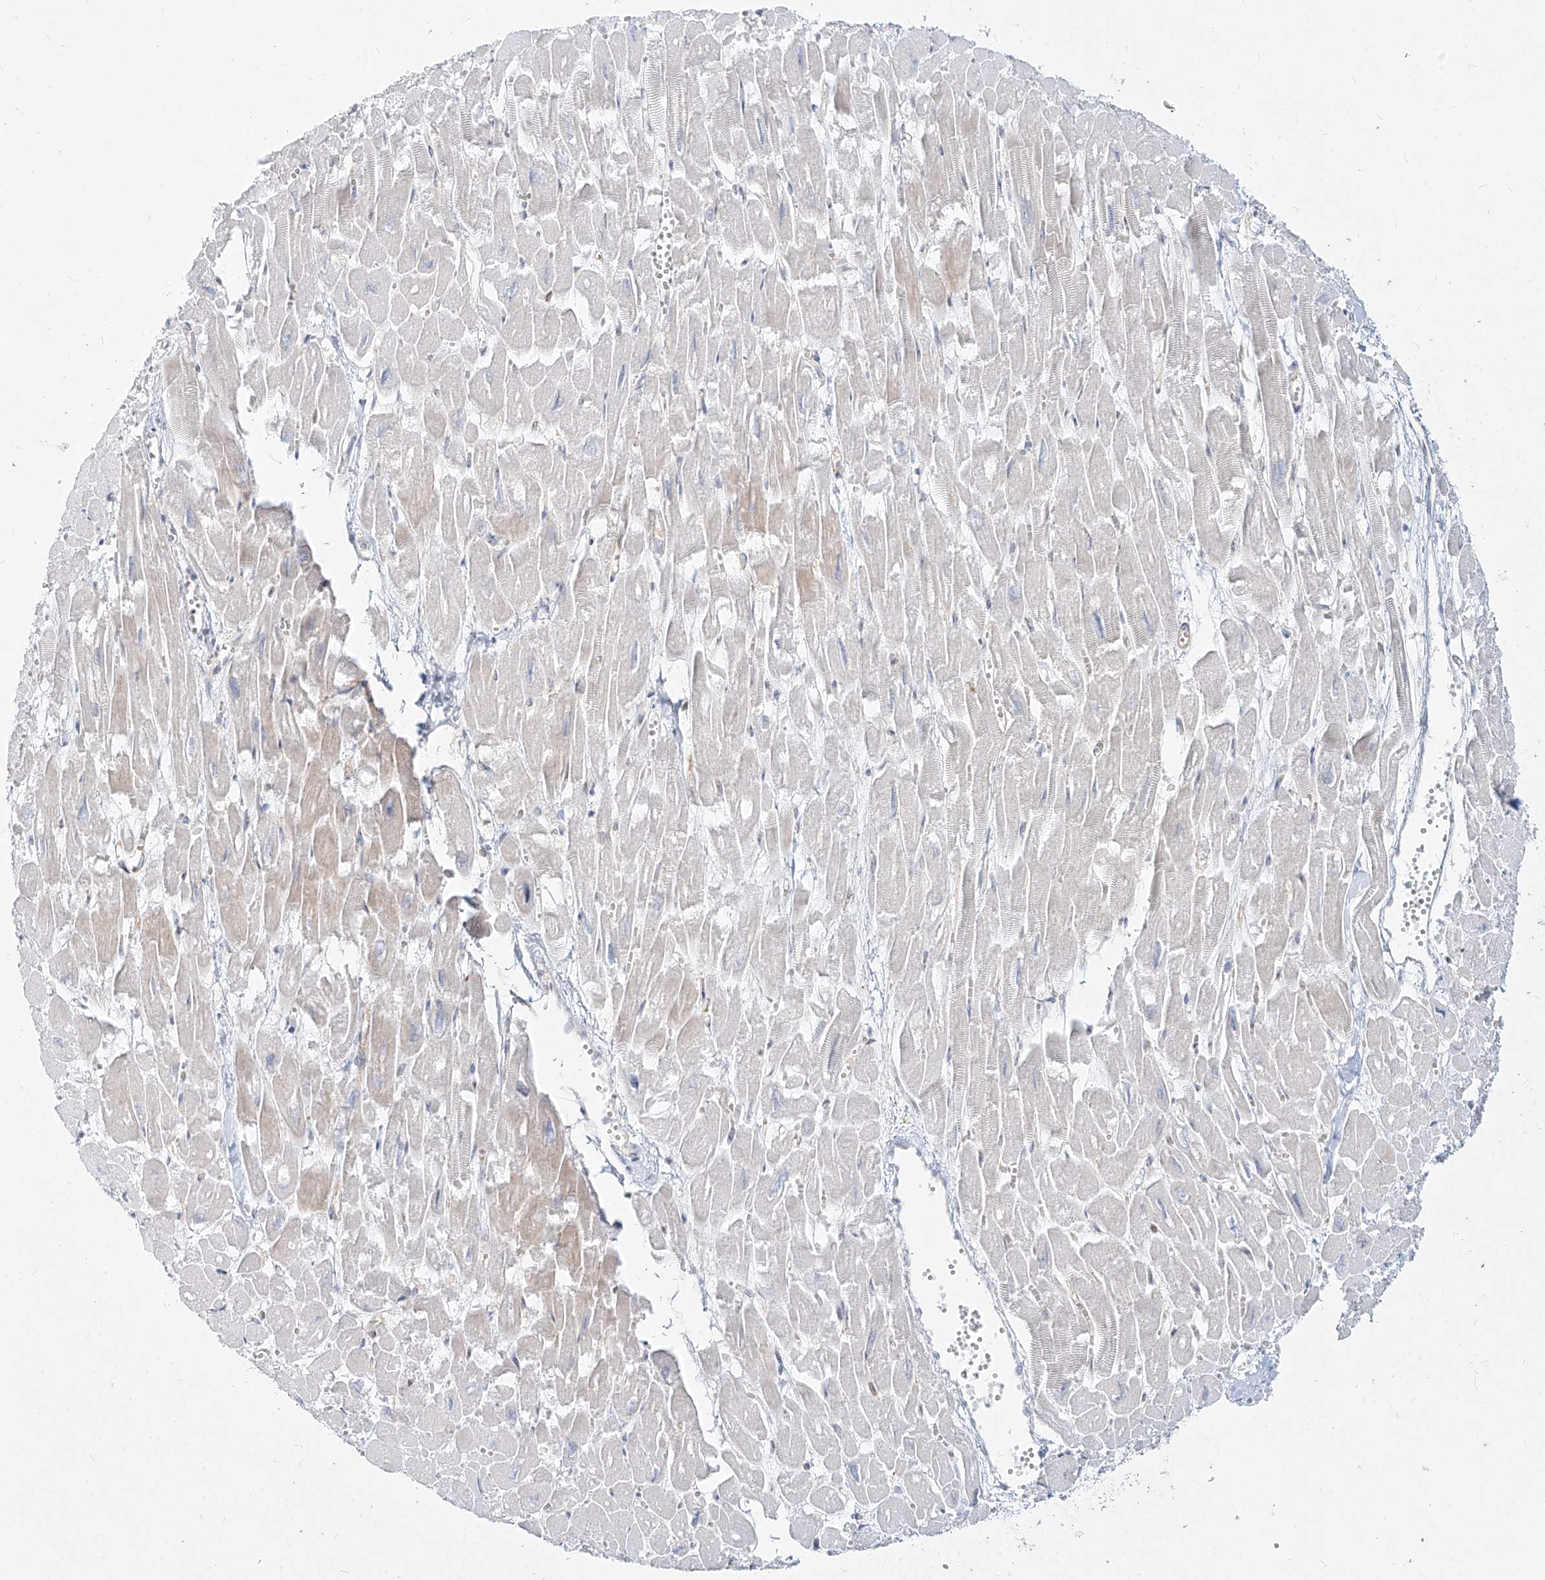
{"staining": {"intensity": "negative", "quantity": "none", "location": "none"}, "tissue": "heart muscle", "cell_type": "Cardiomyocytes", "image_type": "normal", "snomed": [{"axis": "morphology", "description": "Normal tissue, NOS"}, {"axis": "topography", "description": "Heart"}], "caption": "Immunohistochemistry (IHC) photomicrograph of benign human heart muscle stained for a protein (brown), which displays no expression in cardiomyocytes.", "gene": "SLC2A12", "patient": {"sex": "male", "age": 54}}